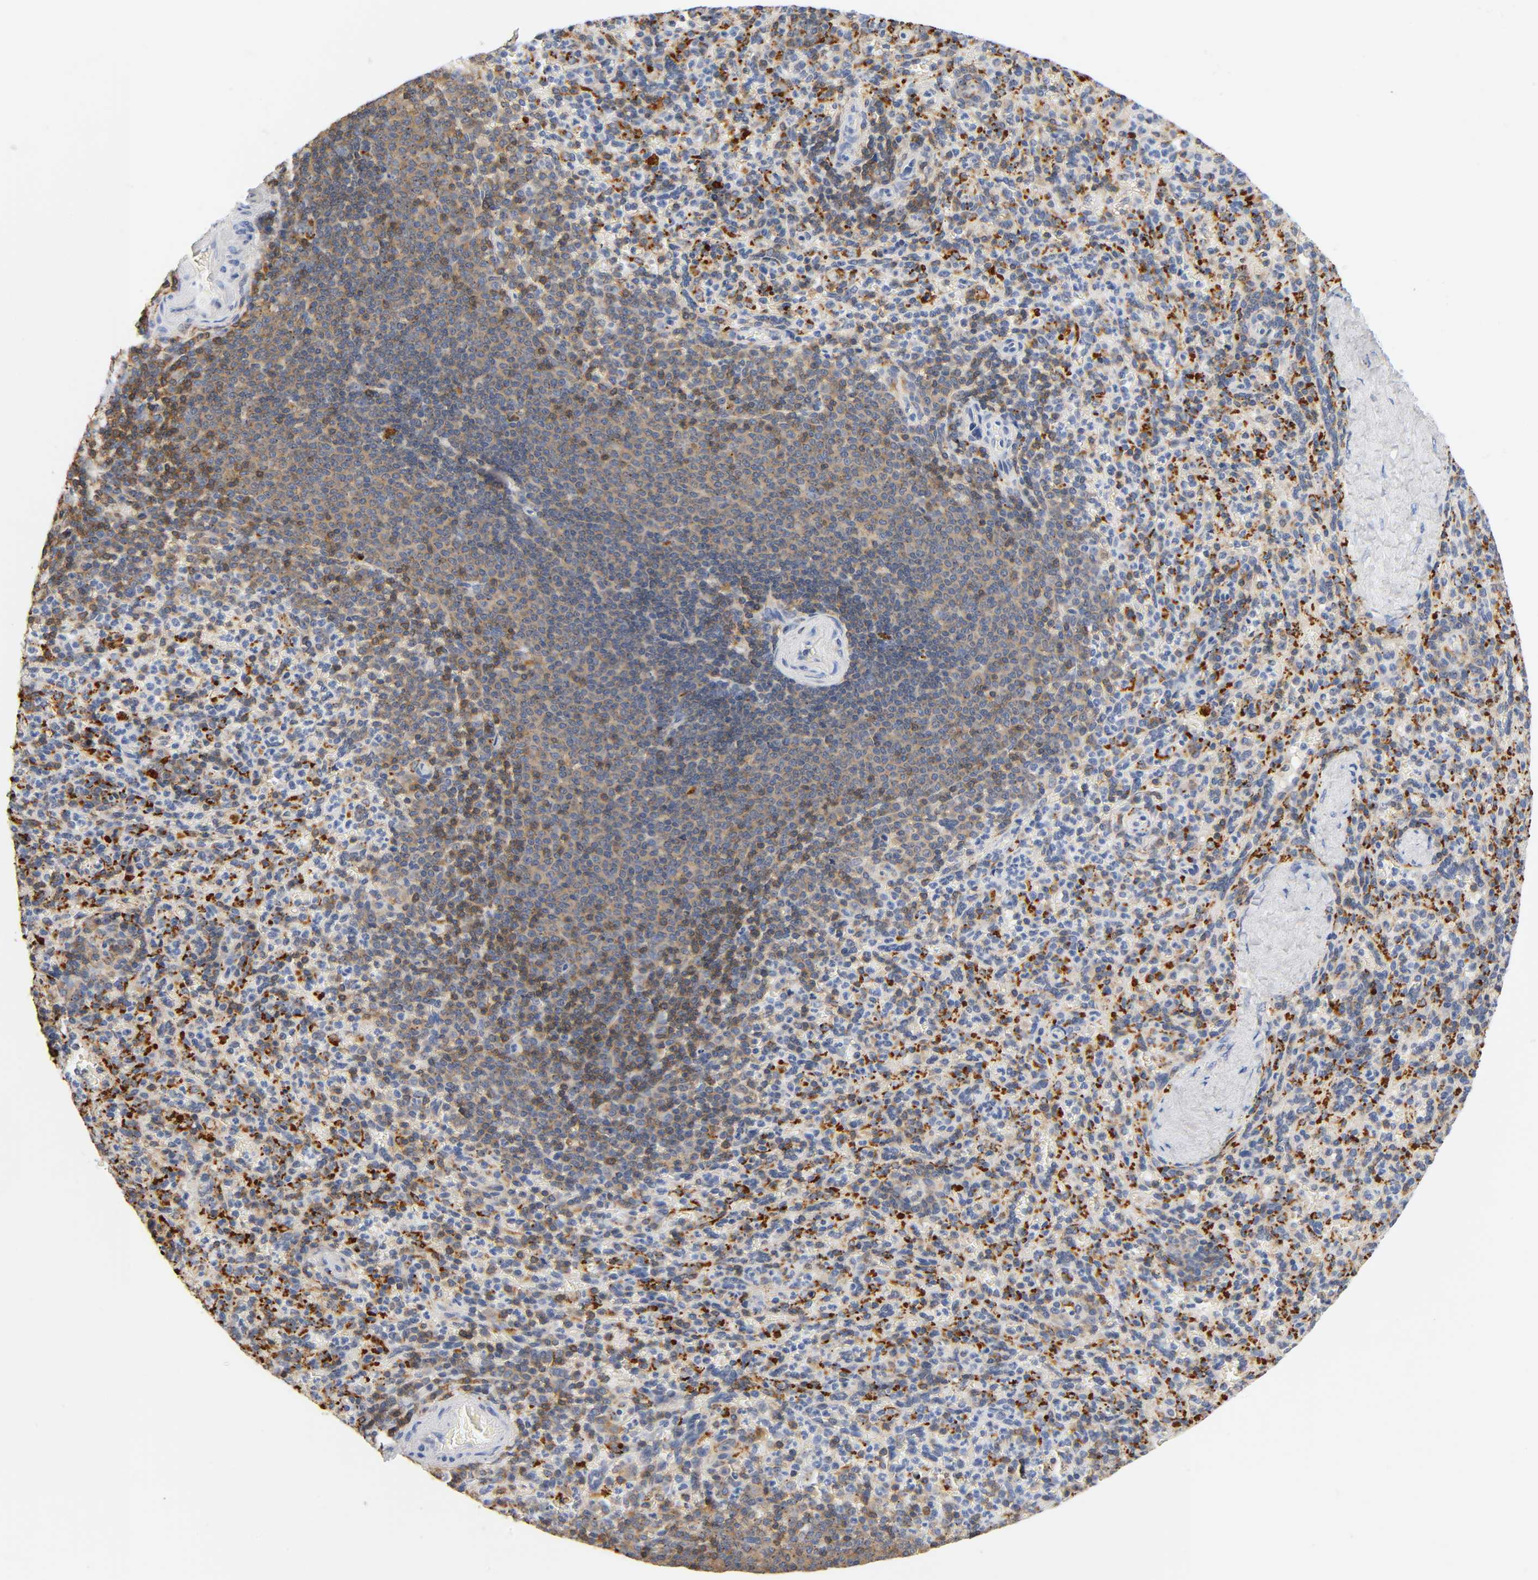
{"staining": {"intensity": "weak", "quantity": "25%-75%", "location": "cytoplasmic/membranous"}, "tissue": "spleen", "cell_type": "Cells in red pulp", "image_type": "normal", "snomed": [{"axis": "morphology", "description": "Normal tissue, NOS"}, {"axis": "topography", "description": "Spleen"}], "caption": "Immunohistochemical staining of benign spleen reveals weak cytoplasmic/membranous protein staining in about 25%-75% of cells in red pulp.", "gene": "UCKL1", "patient": {"sex": "male", "age": 36}}